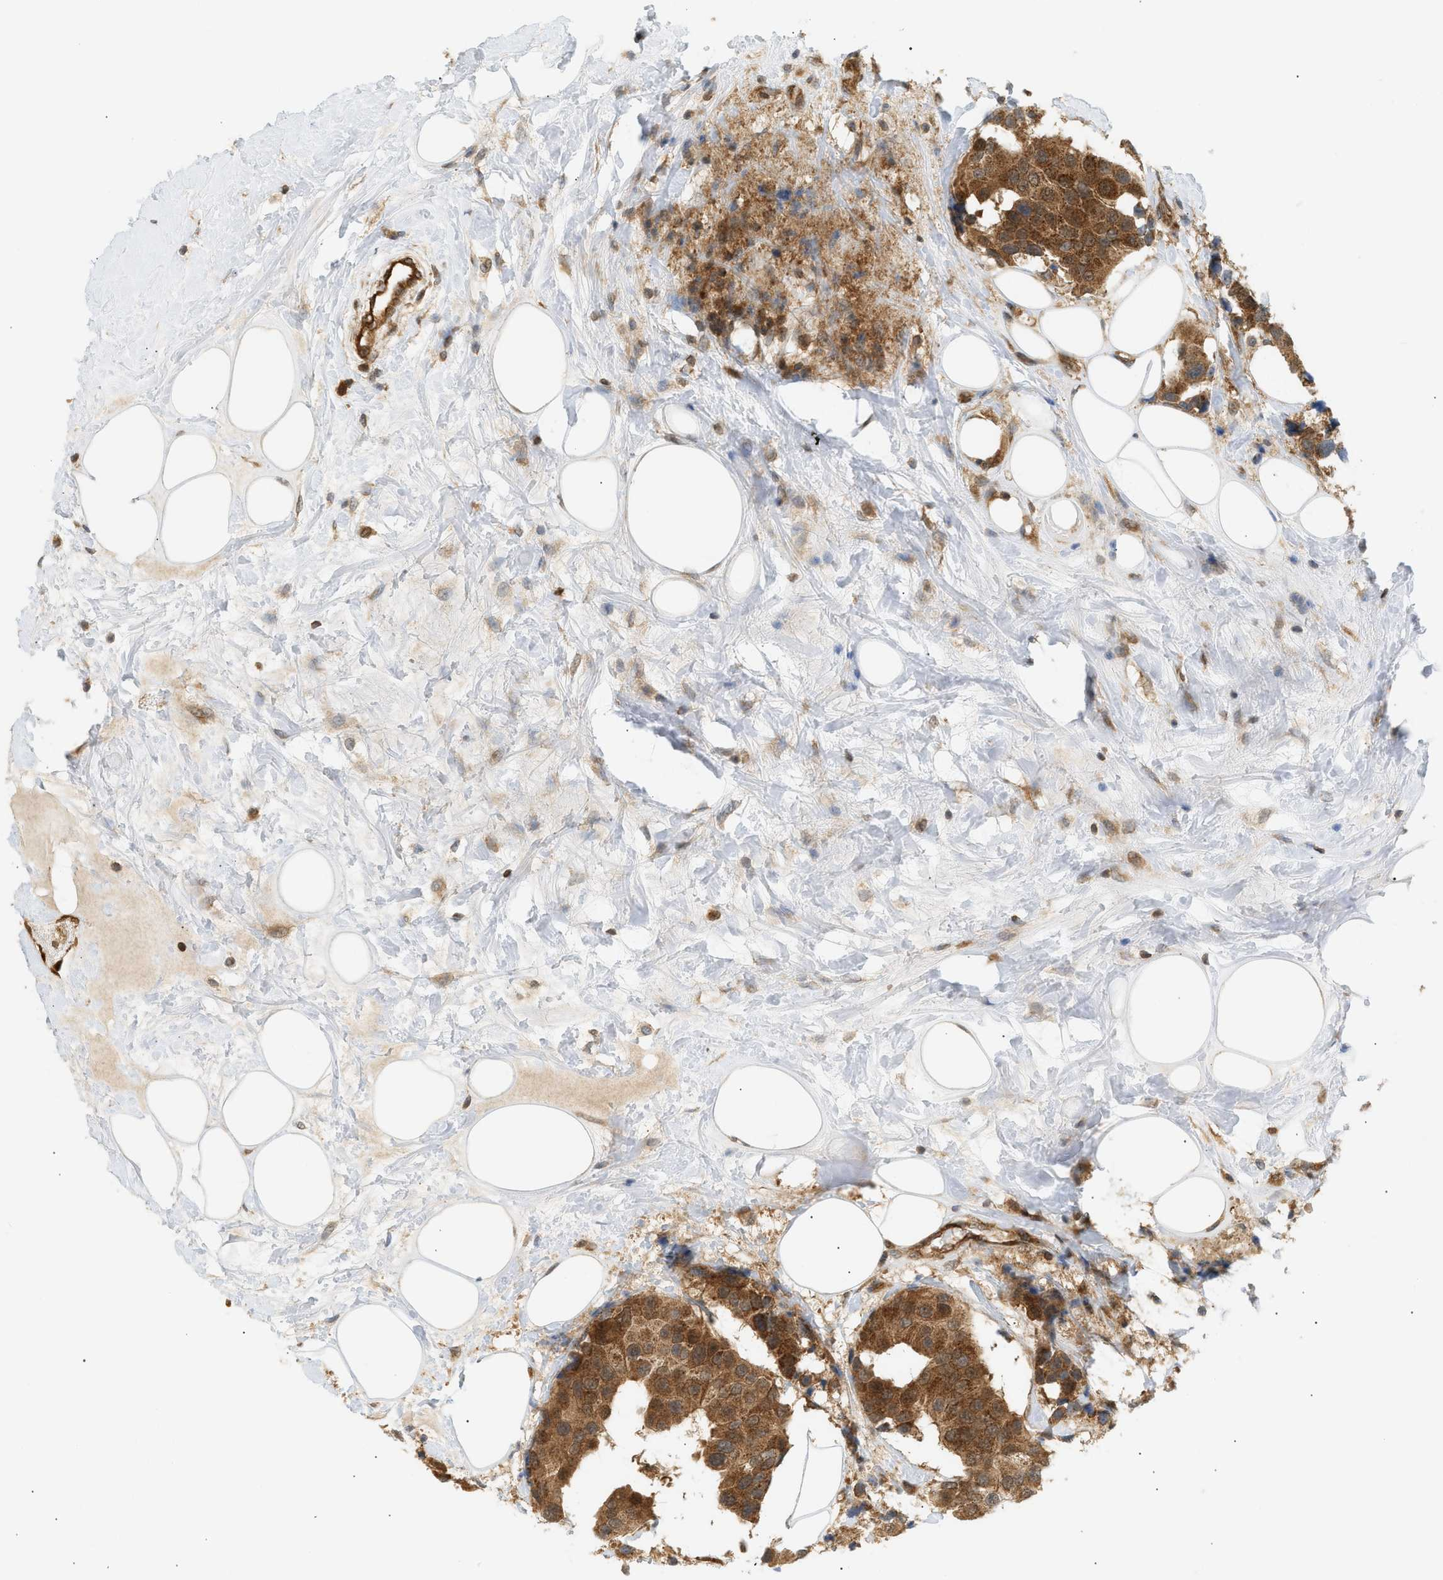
{"staining": {"intensity": "moderate", "quantity": ">75%", "location": "cytoplasmic/membranous"}, "tissue": "breast cancer", "cell_type": "Tumor cells", "image_type": "cancer", "snomed": [{"axis": "morphology", "description": "Normal tissue, NOS"}, {"axis": "morphology", "description": "Duct carcinoma"}, {"axis": "topography", "description": "Breast"}], "caption": "About >75% of tumor cells in human breast invasive ductal carcinoma show moderate cytoplasmic/membranous protein positivity as visualized by brown immunohistochemical staining.", "gene": "SHC1", "patient": {"sex": "female", "age": 39}}